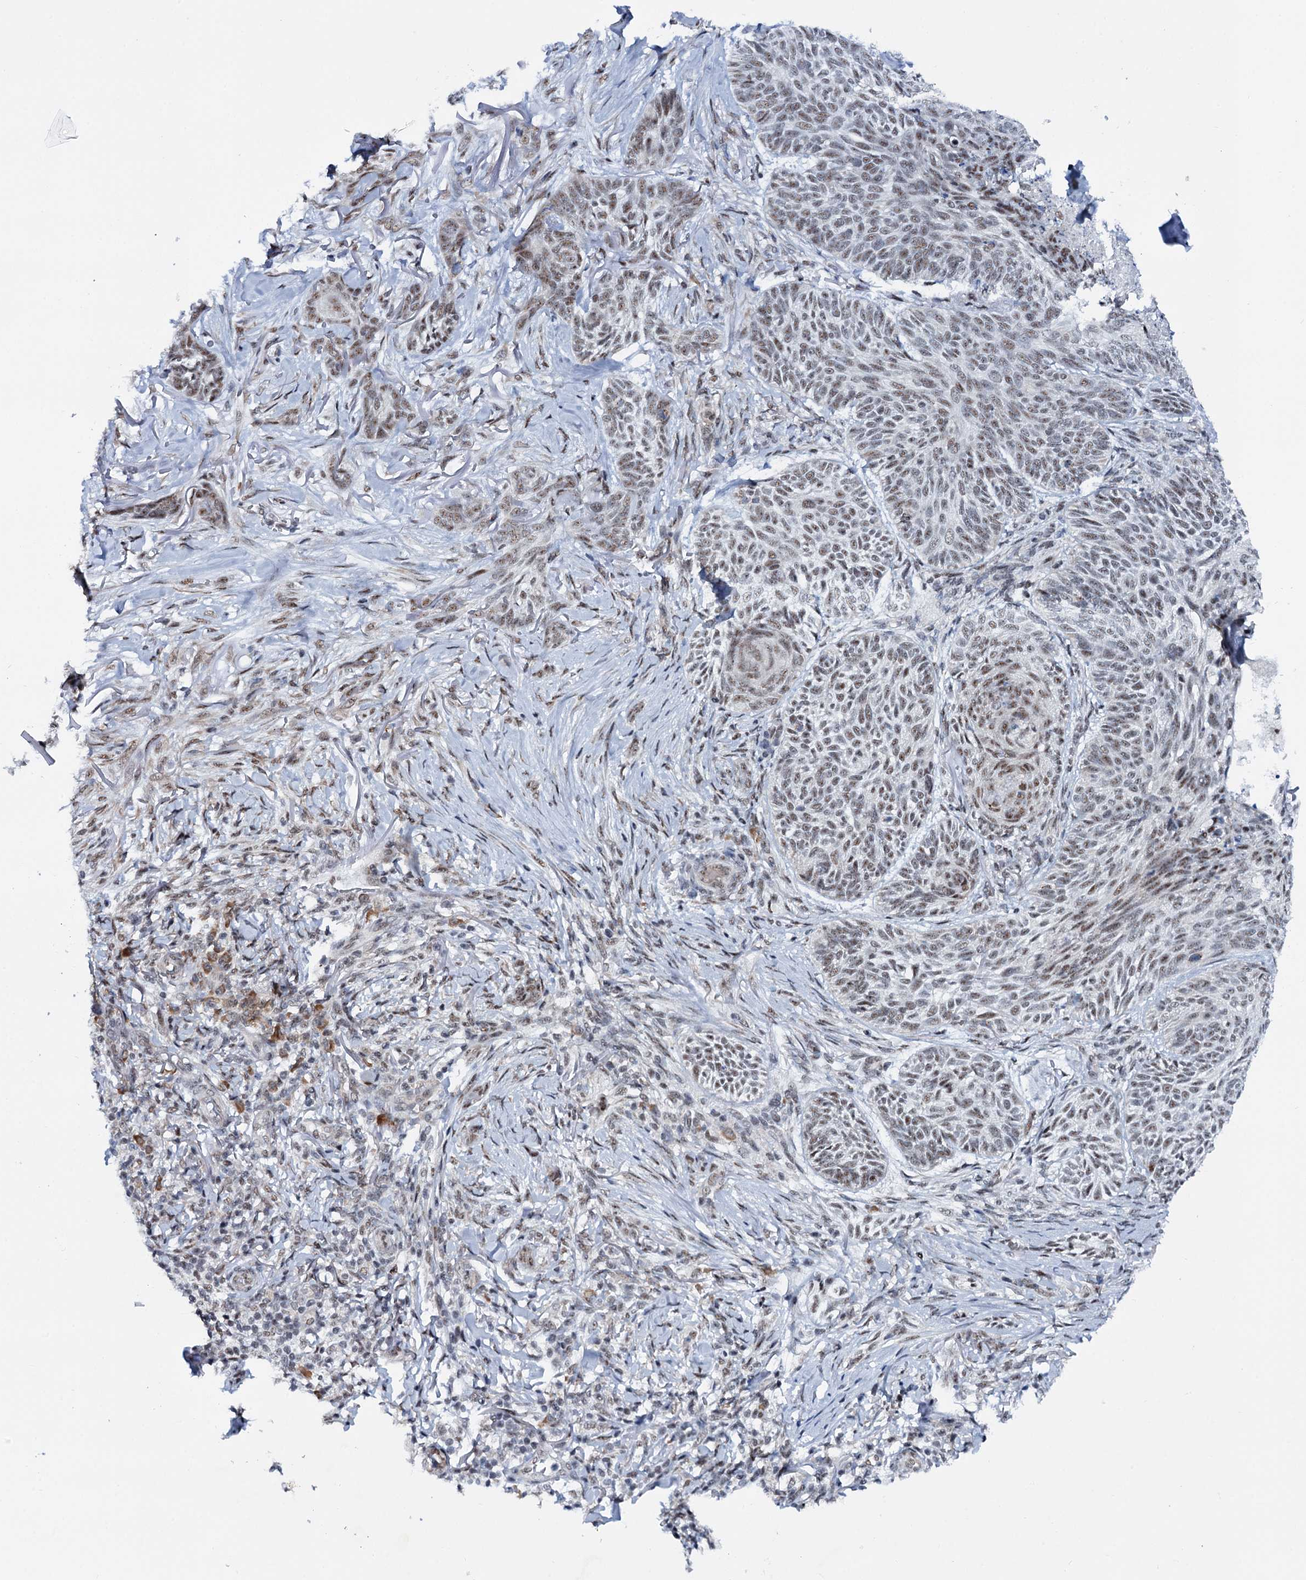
{"staining": {"intensity": "weak", "quantity": ">75%", "location": "nuclear"}, "tissue": "skin cancer", "cell_type": "Tumor cells", "image_type": "cancer", "snomed": [{"axis": "morphology", "description": "Normal tissue, NOS"}, {"axis": "morphology", "description": "Basal cell carcinoma"}, {"axis": "topography", "description": "Skin"}], "caption": "A low amount of weak nuclear positivity is seen in approximately >75% of tumor cells in basal cell carcinoma (skin) tissue.", "gene": "SREK1", "patient": {"sex": "male", "age": 66}}